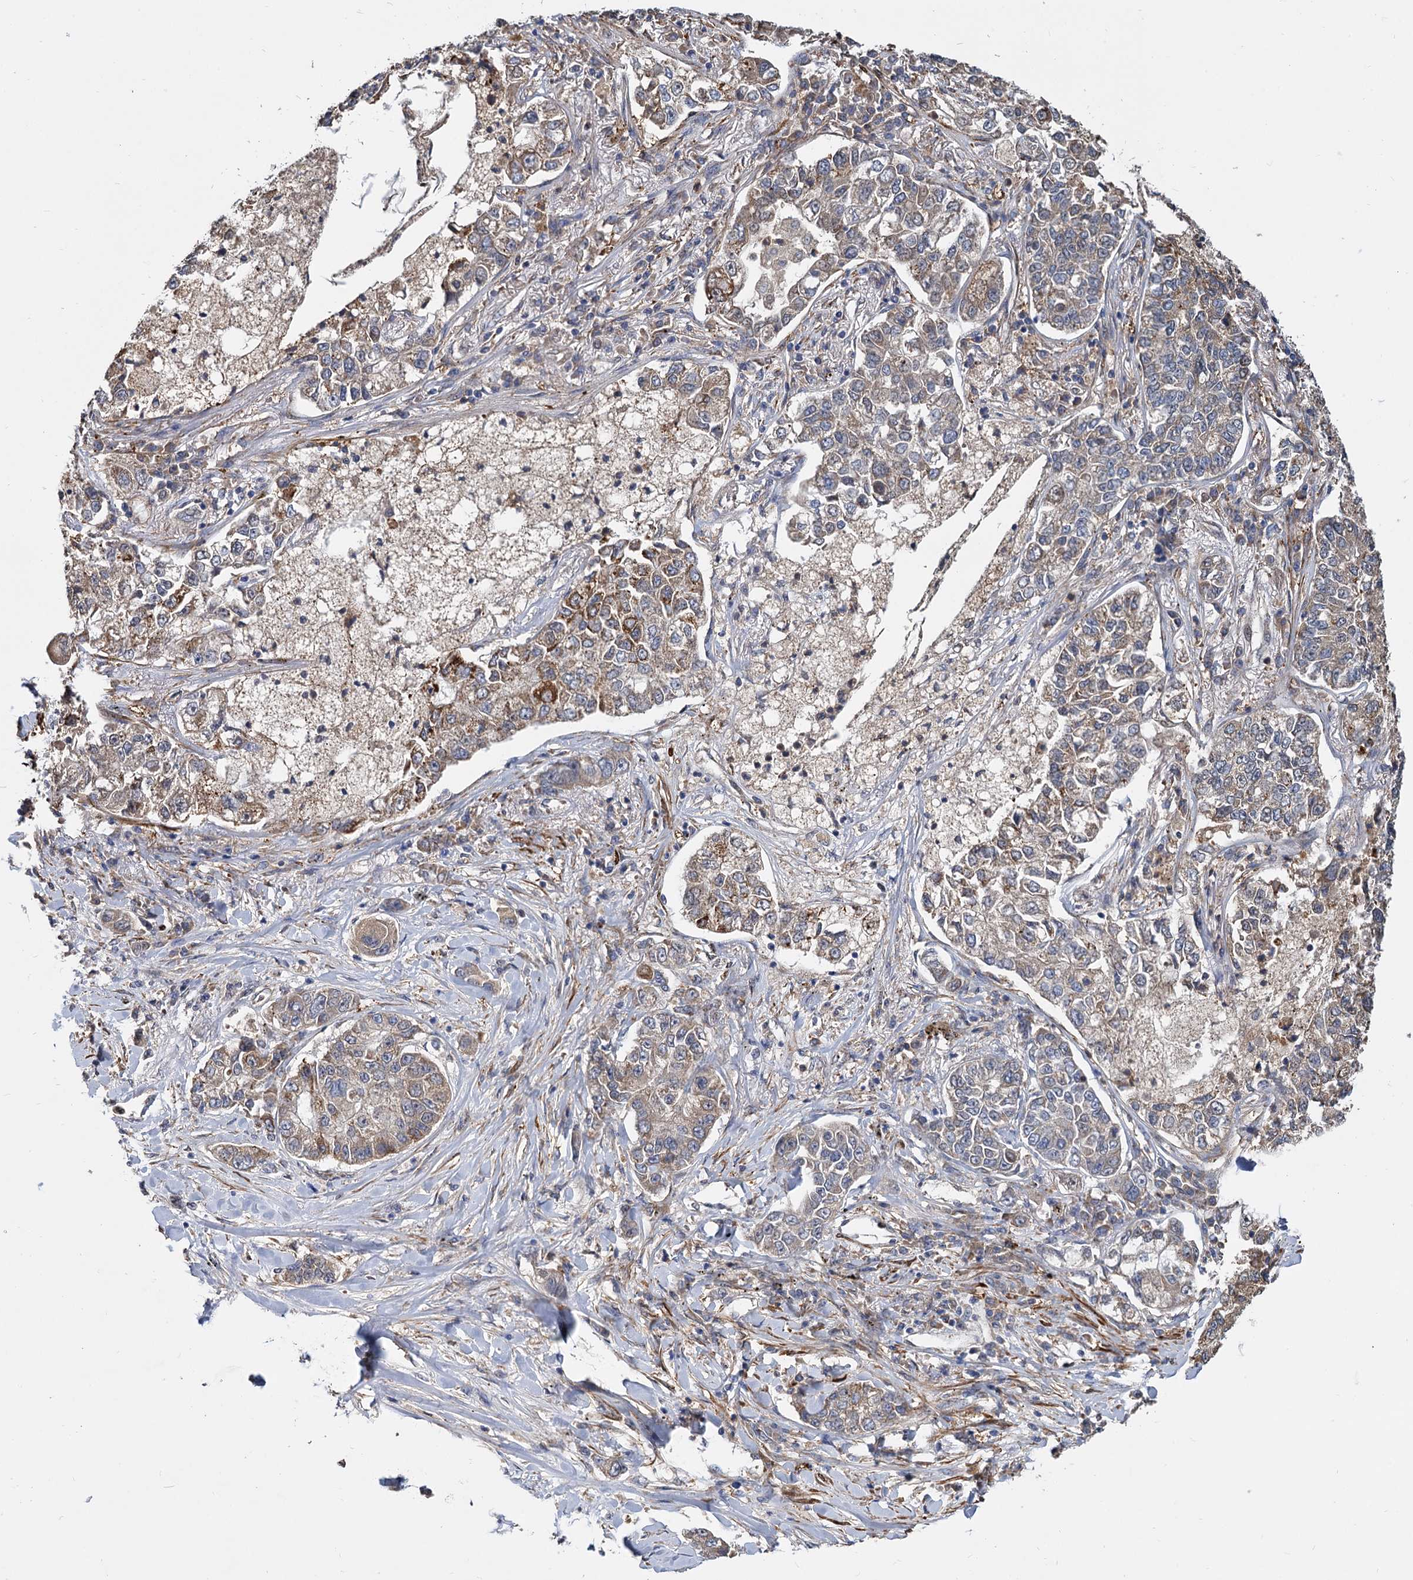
{"staining": {"intensity": "moderate", "quantity": "<25%", "location": "cytoplasmic/membranous,nuclear"}, "tissue": "lung cancer", "cell_type": "Tumor cells", "image_type": "cancer", "snomed": [{"axis": "morphology", "description": "Adenocarcinoma, NOS"}, {"axis": "topography", "description": "Lung"}], "caption": "Human lung cancer stained with a brown dye exhibits moderate cytoplasmic/membranous and nuclear positive expression in approximately <25% of tumor cells.", "gene": "ALKBH7", "patient": {"sex": "male", "age": 49}}